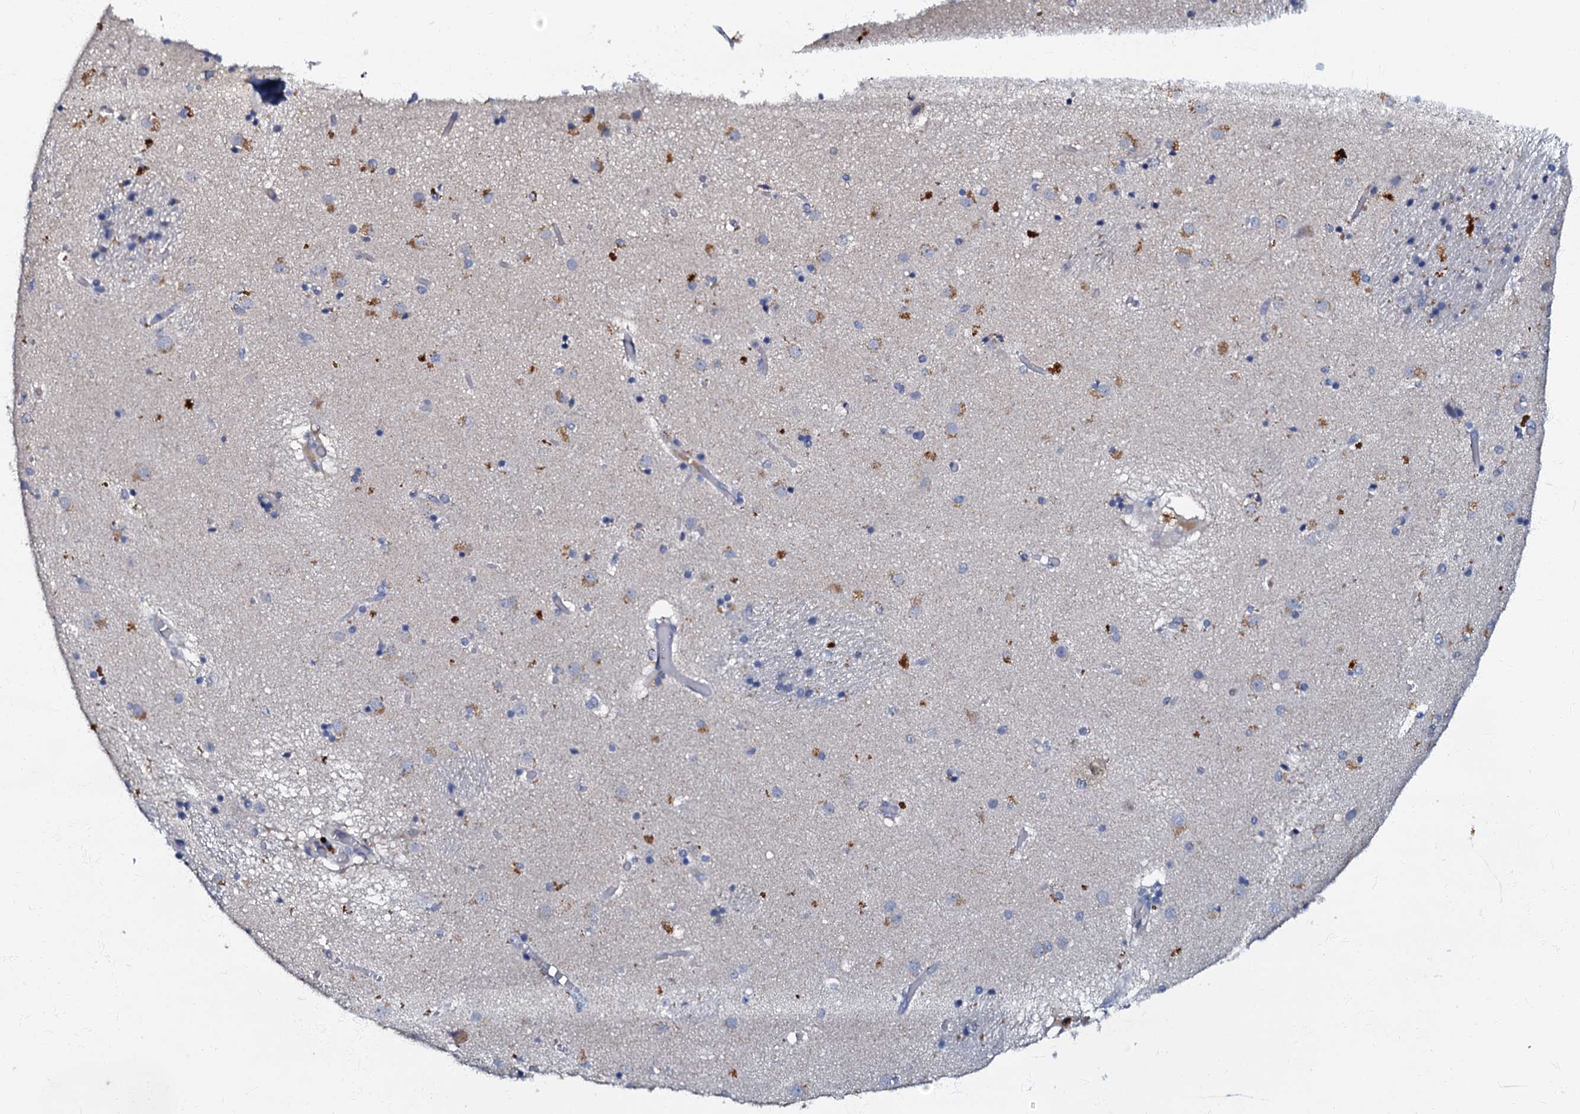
{"staining": {"intensity": "negative", "quantity": "none", "location": "none"}, "tissue": "caudate", "cell_type": "Glial cells", "image_type": "normal", "snomed": [{"axis": "morphology", "description": "Normal tissue, NOS"}, {"axis": "topography", "description": "Lateral ventricle wall"}], "caption": "A micrograph of caudate stained for a protein demonstrates no brown staining in glial cells. (Stains: DAB (3,3'-diaminobenzidine) immunohistochemistry (IHC) with hematoxylin counter stain, Microscopy: brightfield microscopy at high magnification).", "gene": "OLAH", "patient": {"sex": "male", "age": 70}}